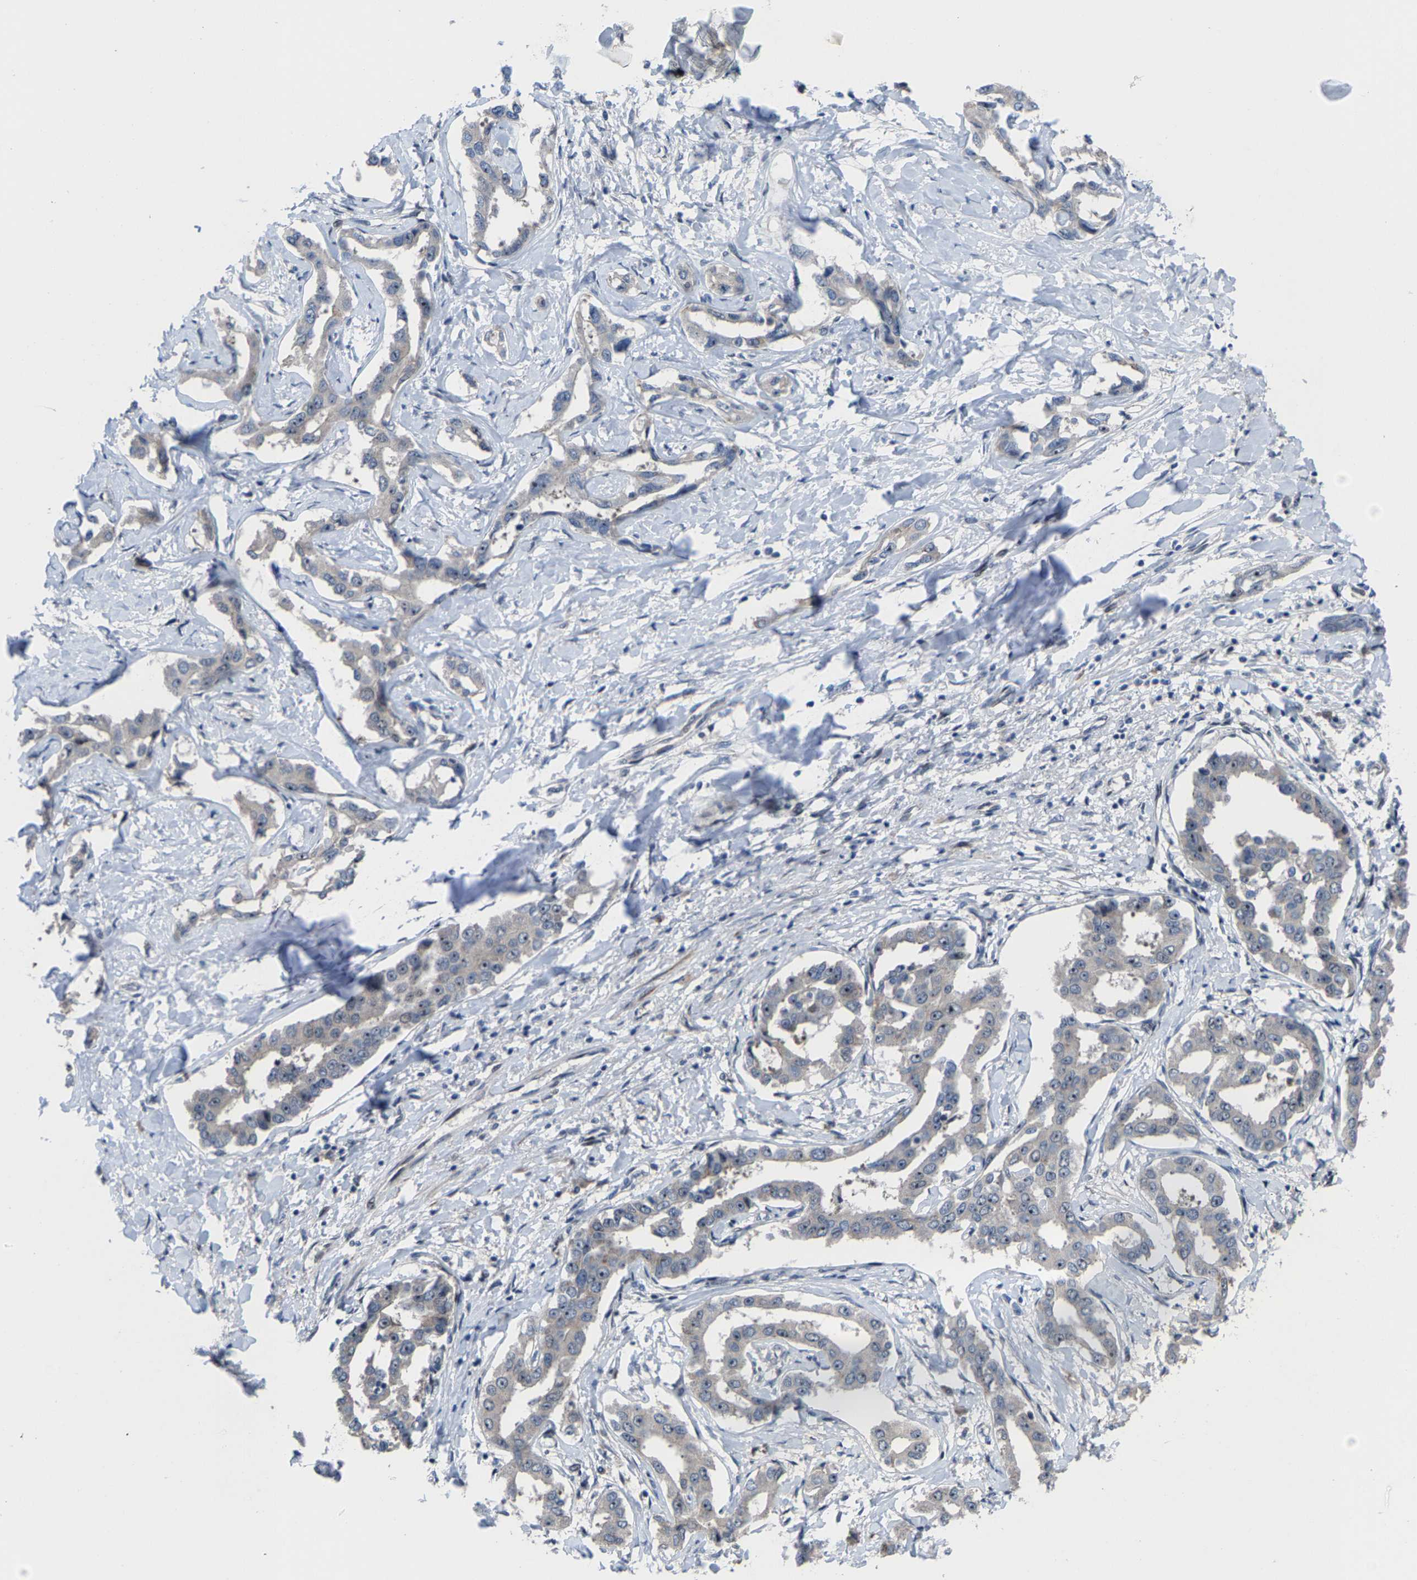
{"staining": {"intensity": "negative", "quantity": "none", "location": "none"}, "tissue": "liver cancer", "cell_type": "Tumor cells", "image_type": "cancer", "snomed": [{"axis": "morphology", "description": "Cholangiocarcinoma"}, {"axis": "topography", "description": "Liver"}], "caption": "A photomicrograph of liver cholangiocarcinoma stained for a protein exhibits no brown staining in tumor cells.", "gene": "HAUS6", "patient": {"sex": "male", "age": 59}}